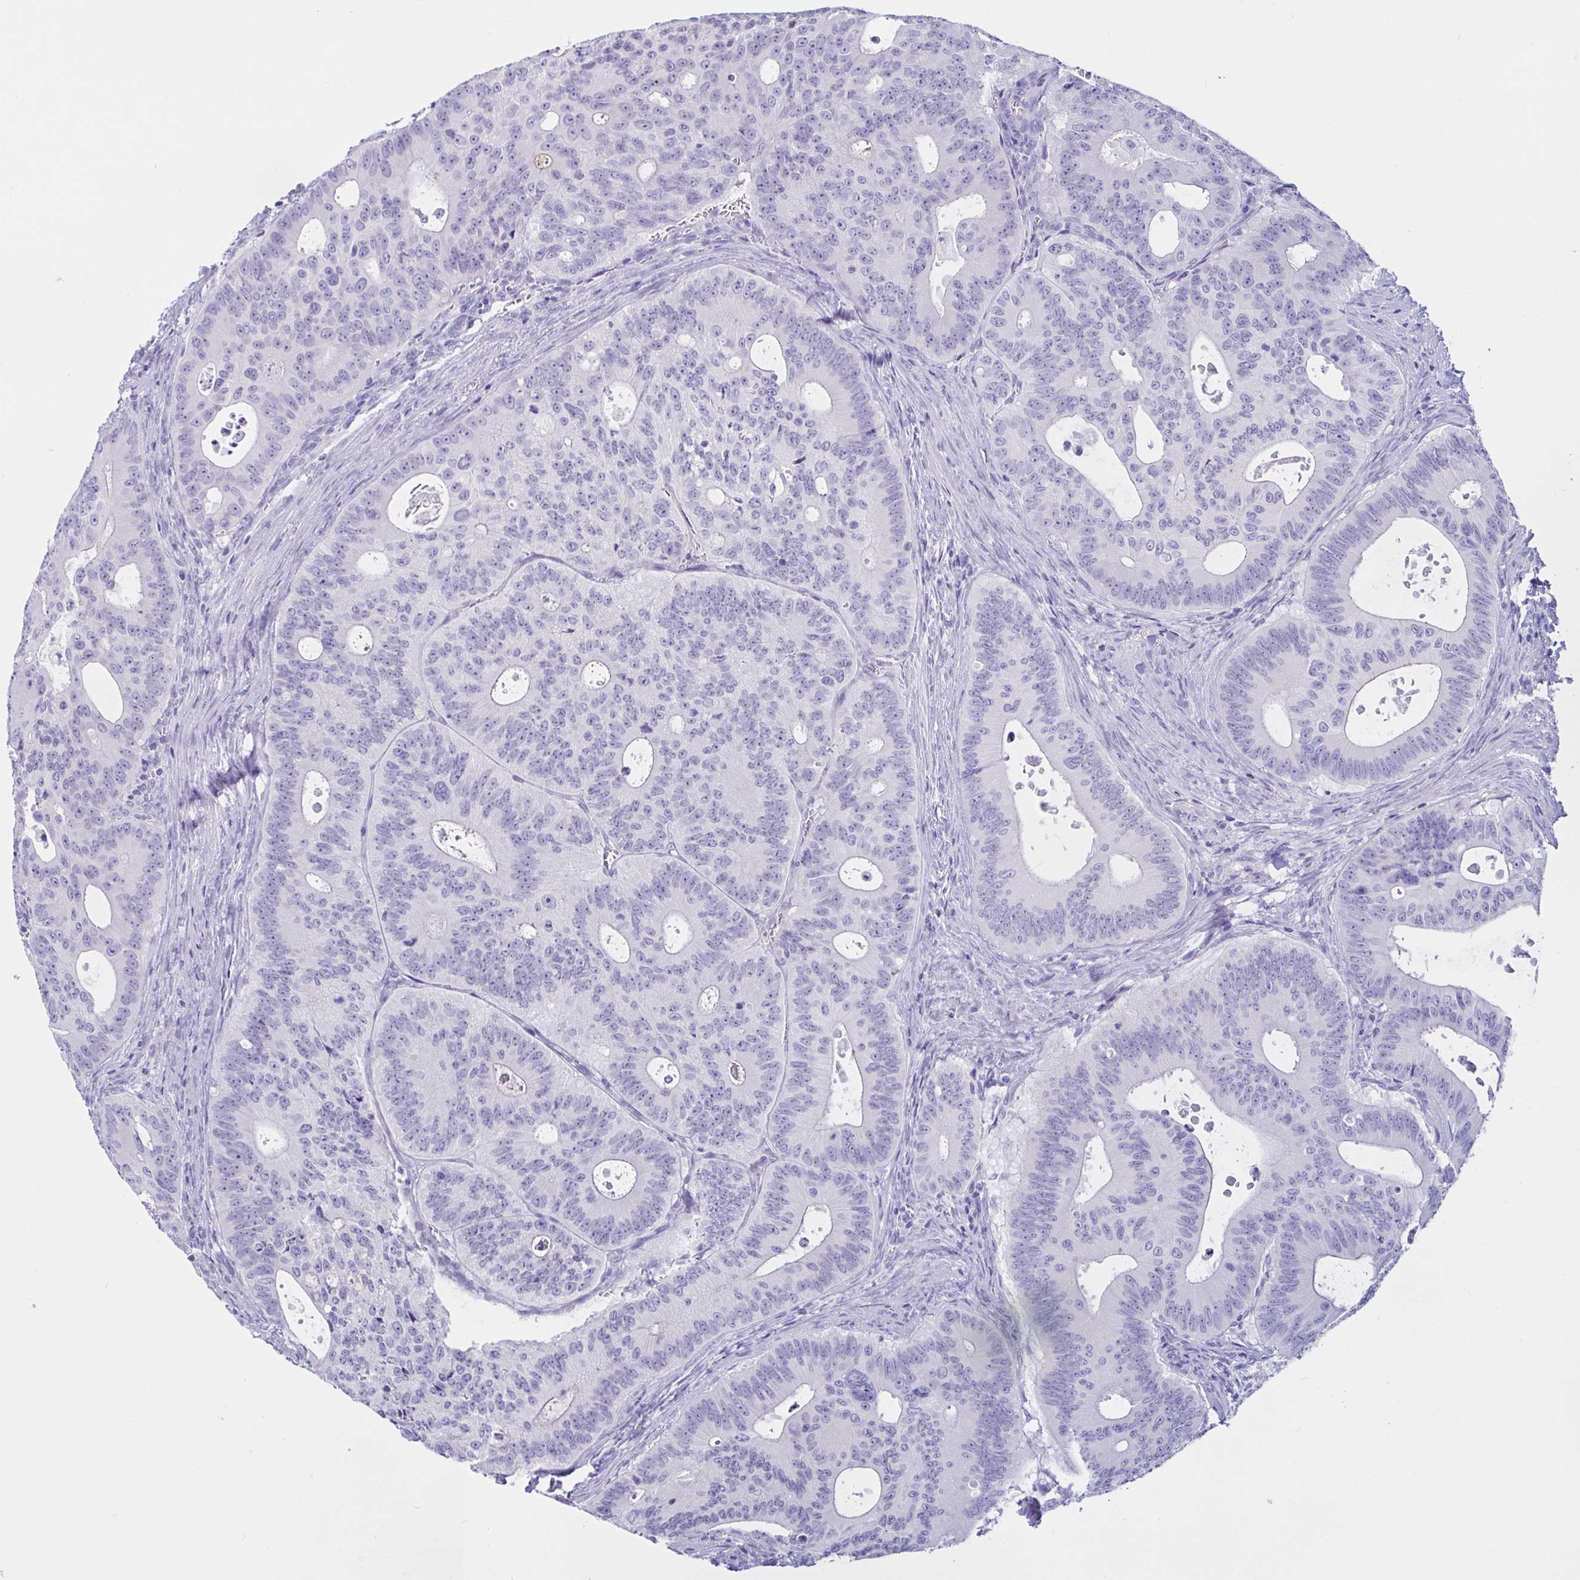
{"staining": {"intensity": "negative", "quantity": "none", "location": "none"}, "tissue": "colorectal cancer", "cell_type": "Tumor cells", "image_type": "cancer", "snomed": [{"axis": "morphology", "description": "Adenocarcinoma, NOS"}, {"axis": "topography", "description": "Colon"}], "caption": "The immunohistochemistry (IHC) image has no significant expression in tumor cells of colorectal adenocarcinoma tissue. (Immunohistochemistry, brightfield microscopy, high magnification).", "gene": "SAA4", "patient": {"sex": "male", "age": 62}}